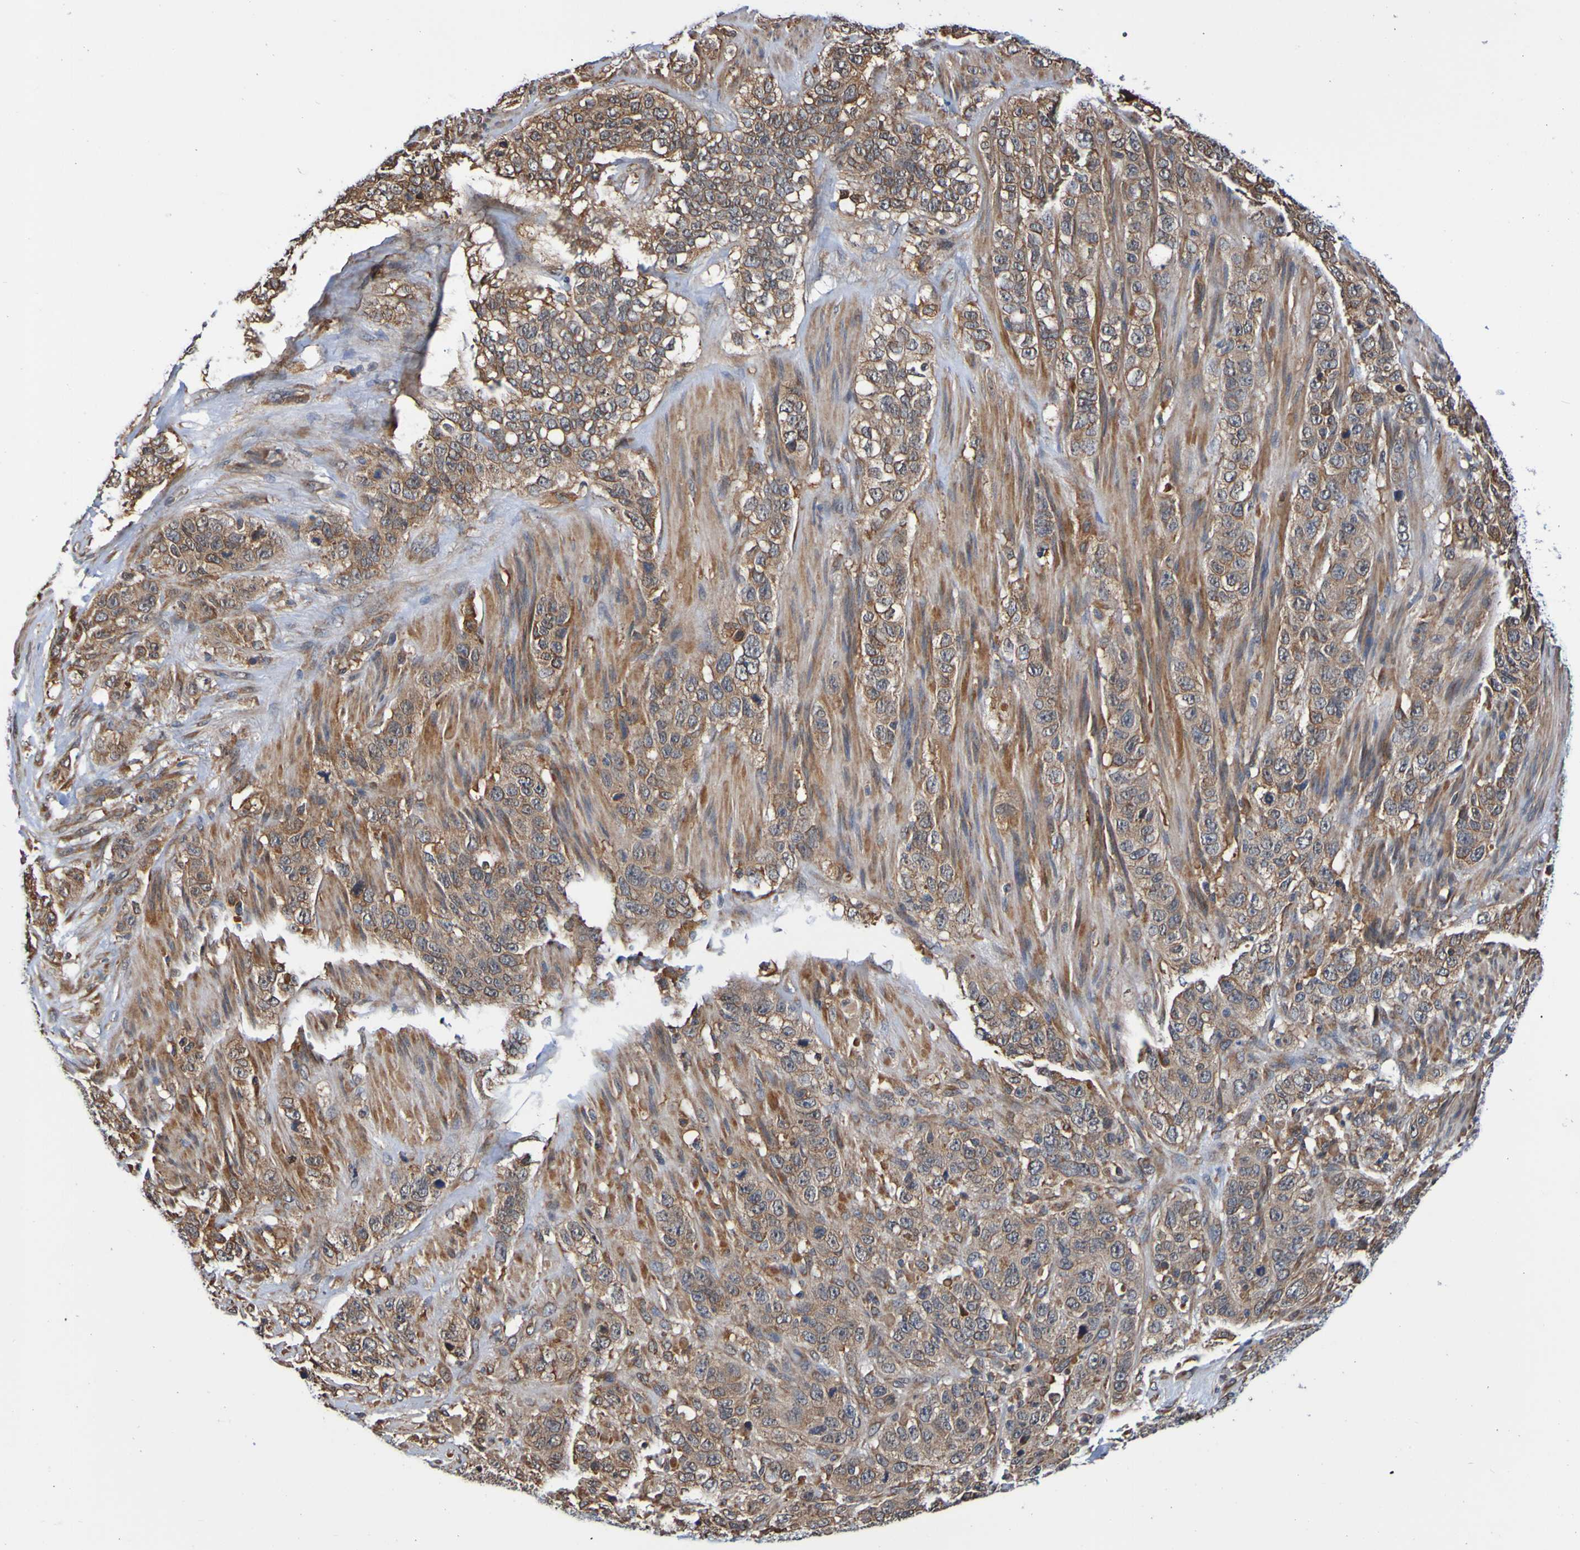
{"staining": {"intensity": "moderate", "quantity": ">75%", "location": "cytoplasmic/membranous"}, "tissue": "stomach cancer", "cell_type": "Tumor cells", "image_type": "cancer", "snomed": [{"axis": "morphology", "description": "Adenocarcinoma, NOS"}, {"axis": "topography", "description": "Stomach"}], "caption": "Moderate cytoplasmic/membranous staining for a protein is seen in approximately >75% of tumor cells of adenocarcinoma (stomach) using immunohistochemistry (IHC).", "gene": "AXIN1", "patient": {"sex": "male", "age": 48}}